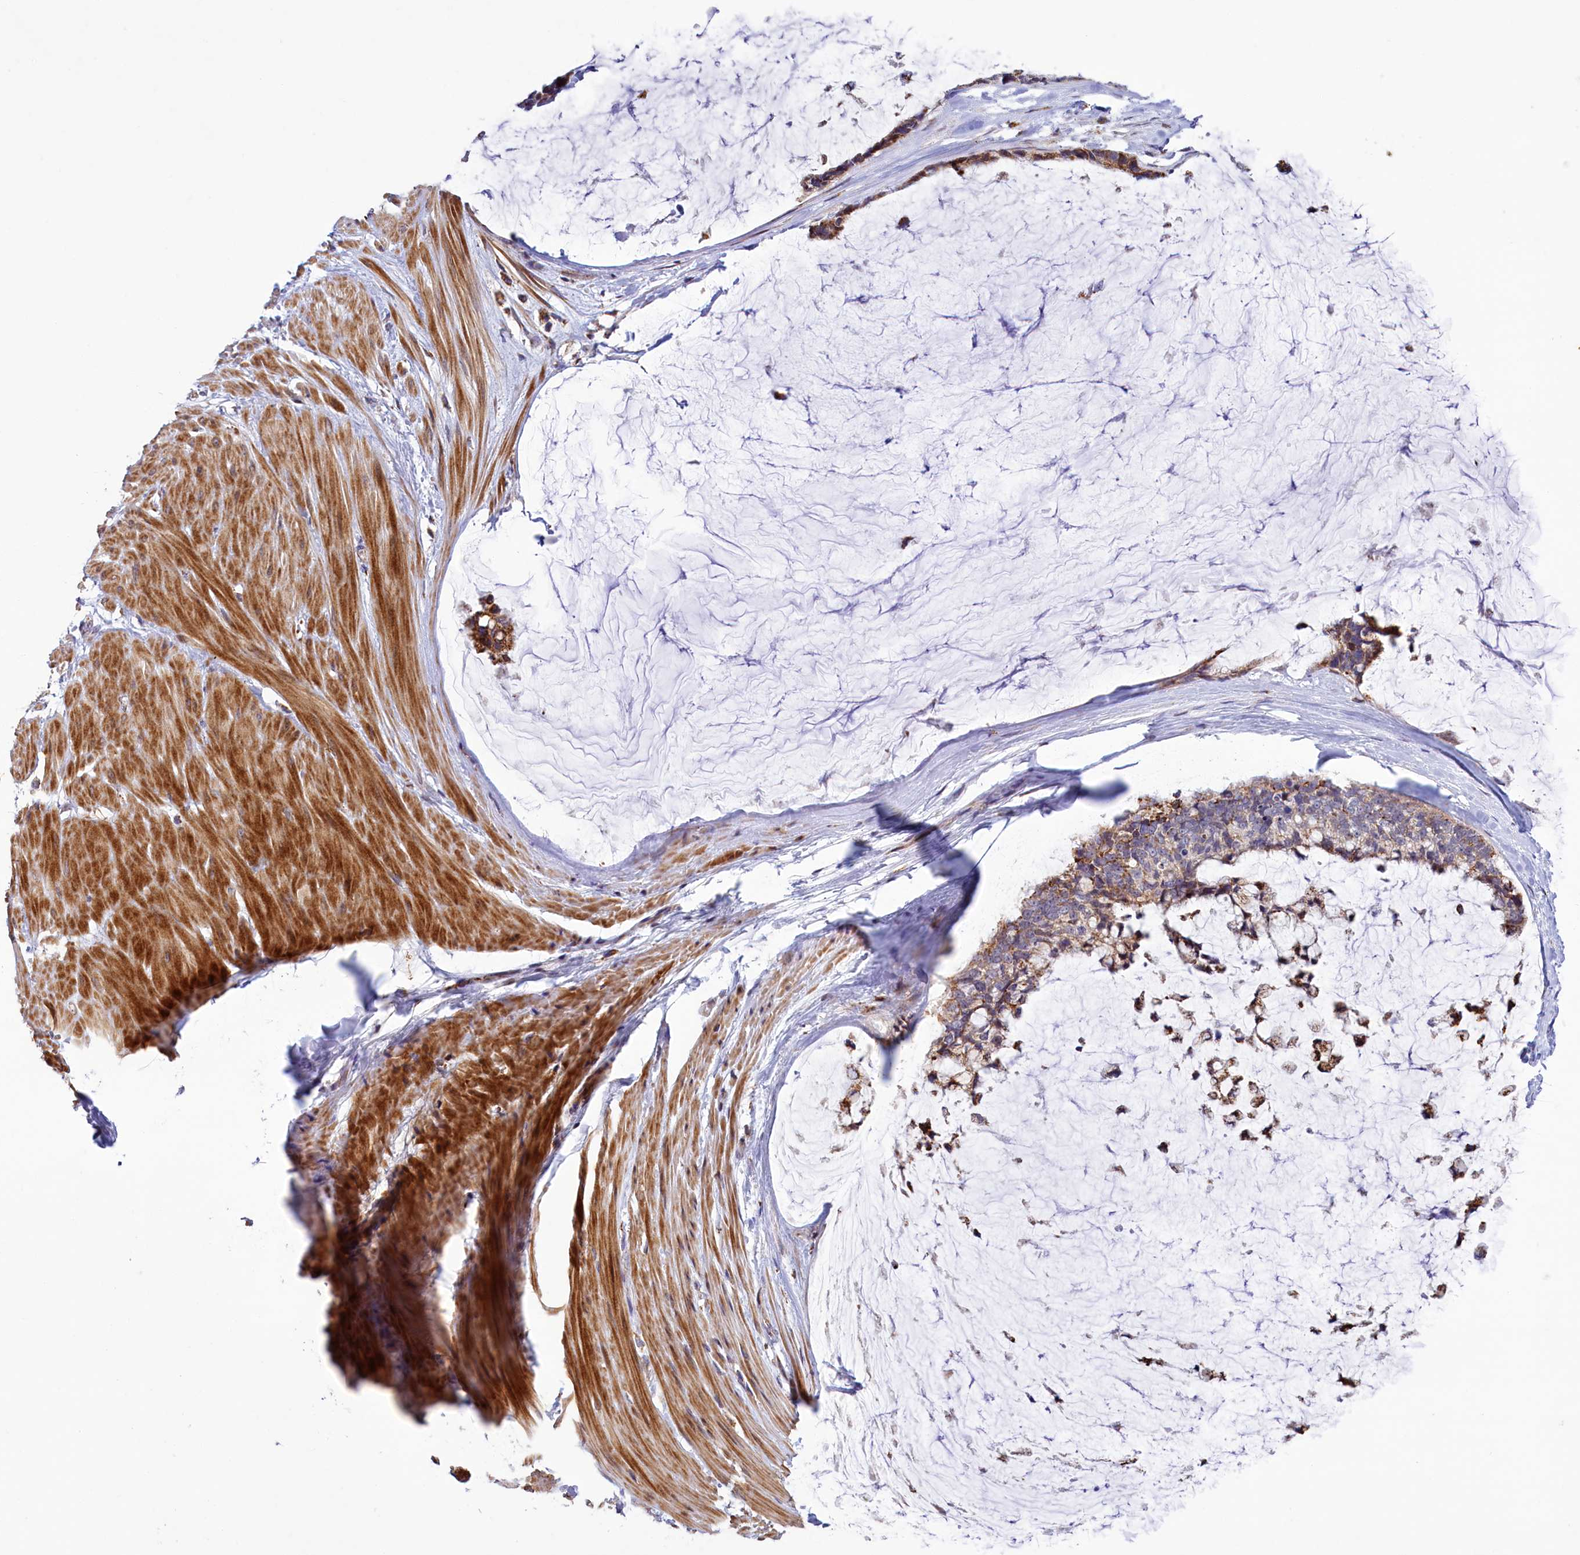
{"staining": {"intensity": "moderate", "quantity": ">75%", "location": "cytoplasmic/membranous"}, "tissue": "ovarian cancer", "cell_type": "Tumor cells", "image_type": "cancer", "snomed": [{"axis": "morphology", "description": "Cystadenocarcinoma, mucinous, NOS"}, {"axis": "topography", "description": "Ovary"}], "caption": "The image displays immunohistochemical staining of ovarian cancer (mucinous cystadenocarcinoma). There is moderate cytoplasmic/membranous positivity is seen in about >75% of tumor cells.", "gene": "DYNC2H1", "patient": {"sex": "female", "age": 39}}